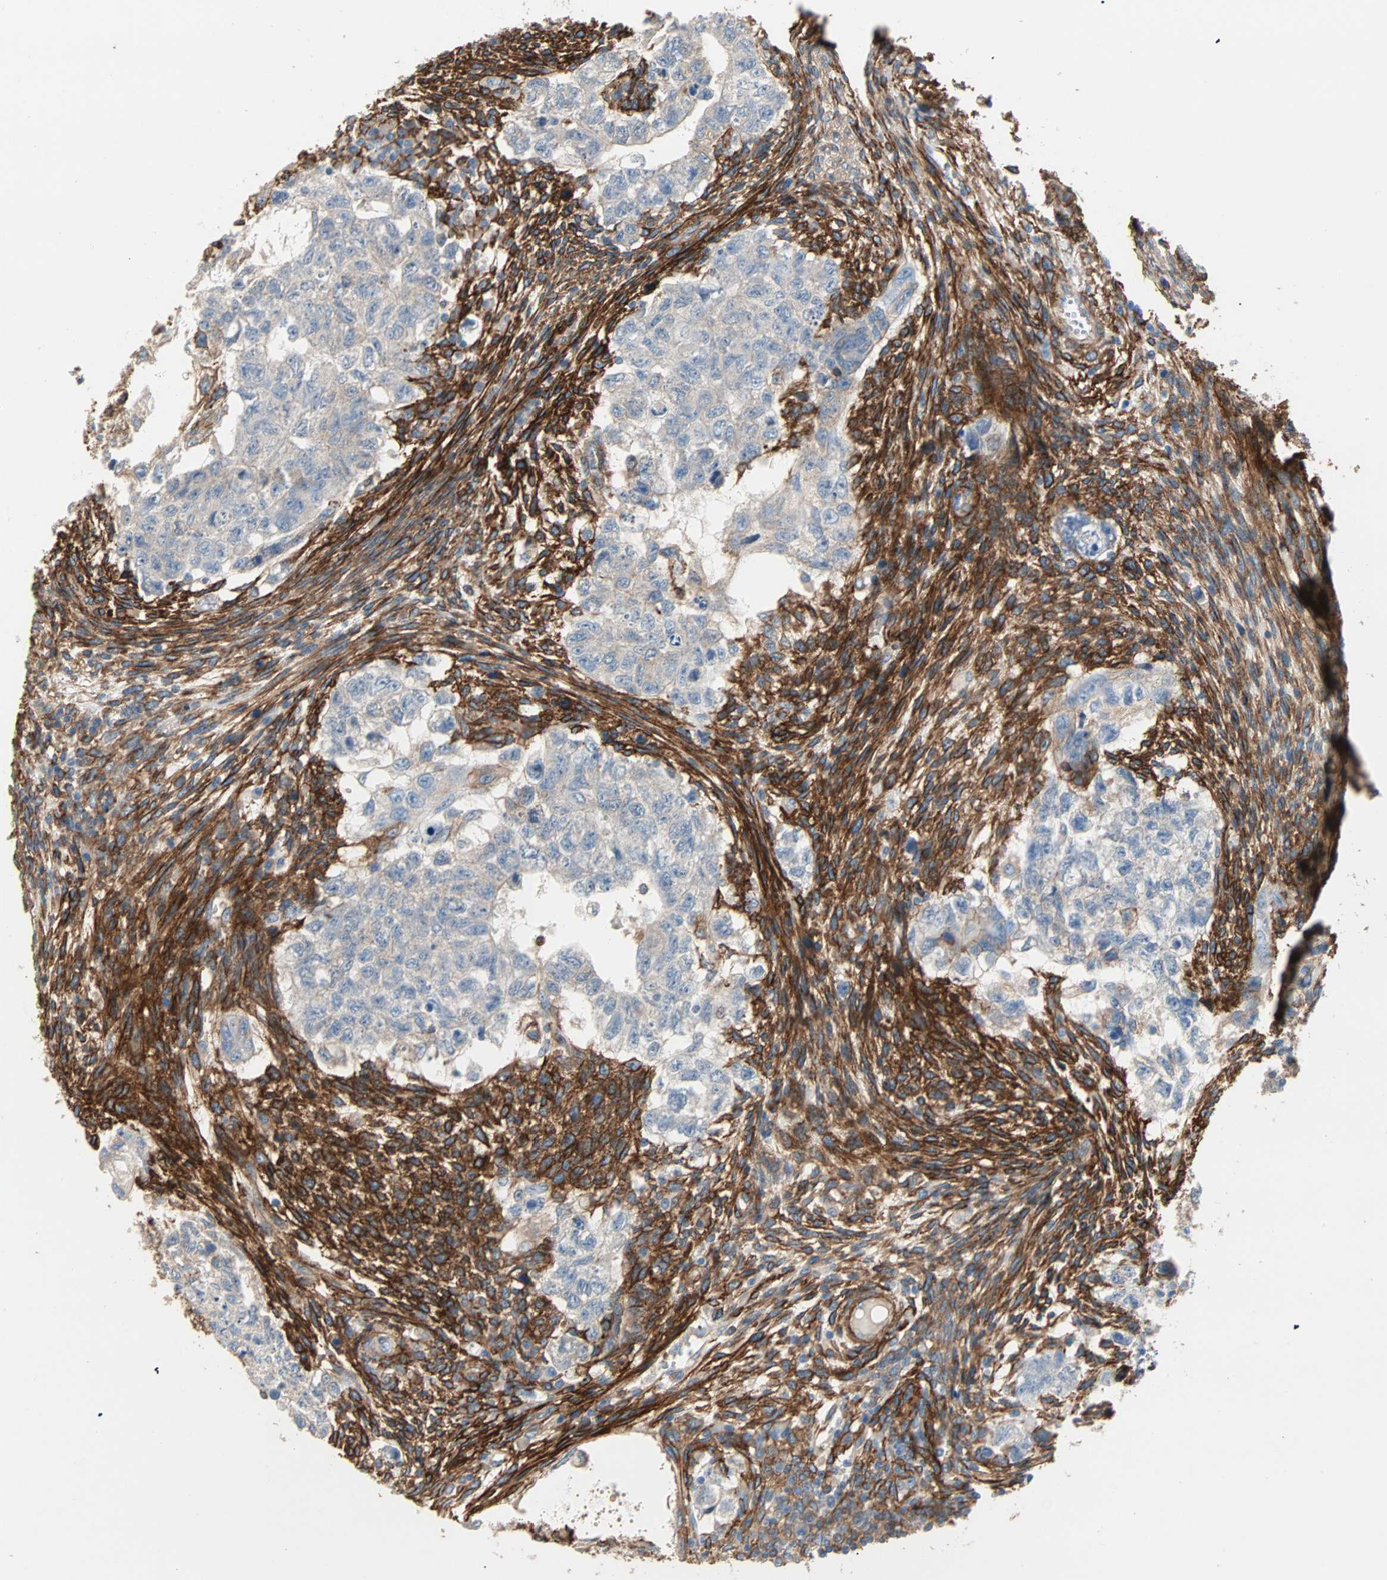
{"staining": {"intensity": "weak", "quantity": ">75%", "location": "cytoplasmic/membranous"}, "tissue": "testis cancer", "cell_type": "Tumor cells", "image_type": "cancer", "snomed": [{"axis": "morphology", "description": "Normal tissue, NOS"}, {"axis": "morphology", "description": "Carcinoma, Embryonal, NOS"}, {"axis": "topography", "description": "Testis"}], "caption": "Tumor cells reveal low levels of weak cytoplasmic/membranous expression in about >75% of cells in human testis embryonal carcinoma. The staining is performed using DAB (3,3'-diaminobenzidine) brown chromogen to label protein expression. The nuclei are counter-stained blue using hematoxylin.", "gene": "EPB41L2", "patient": {"sex": "male", "age": 36}}